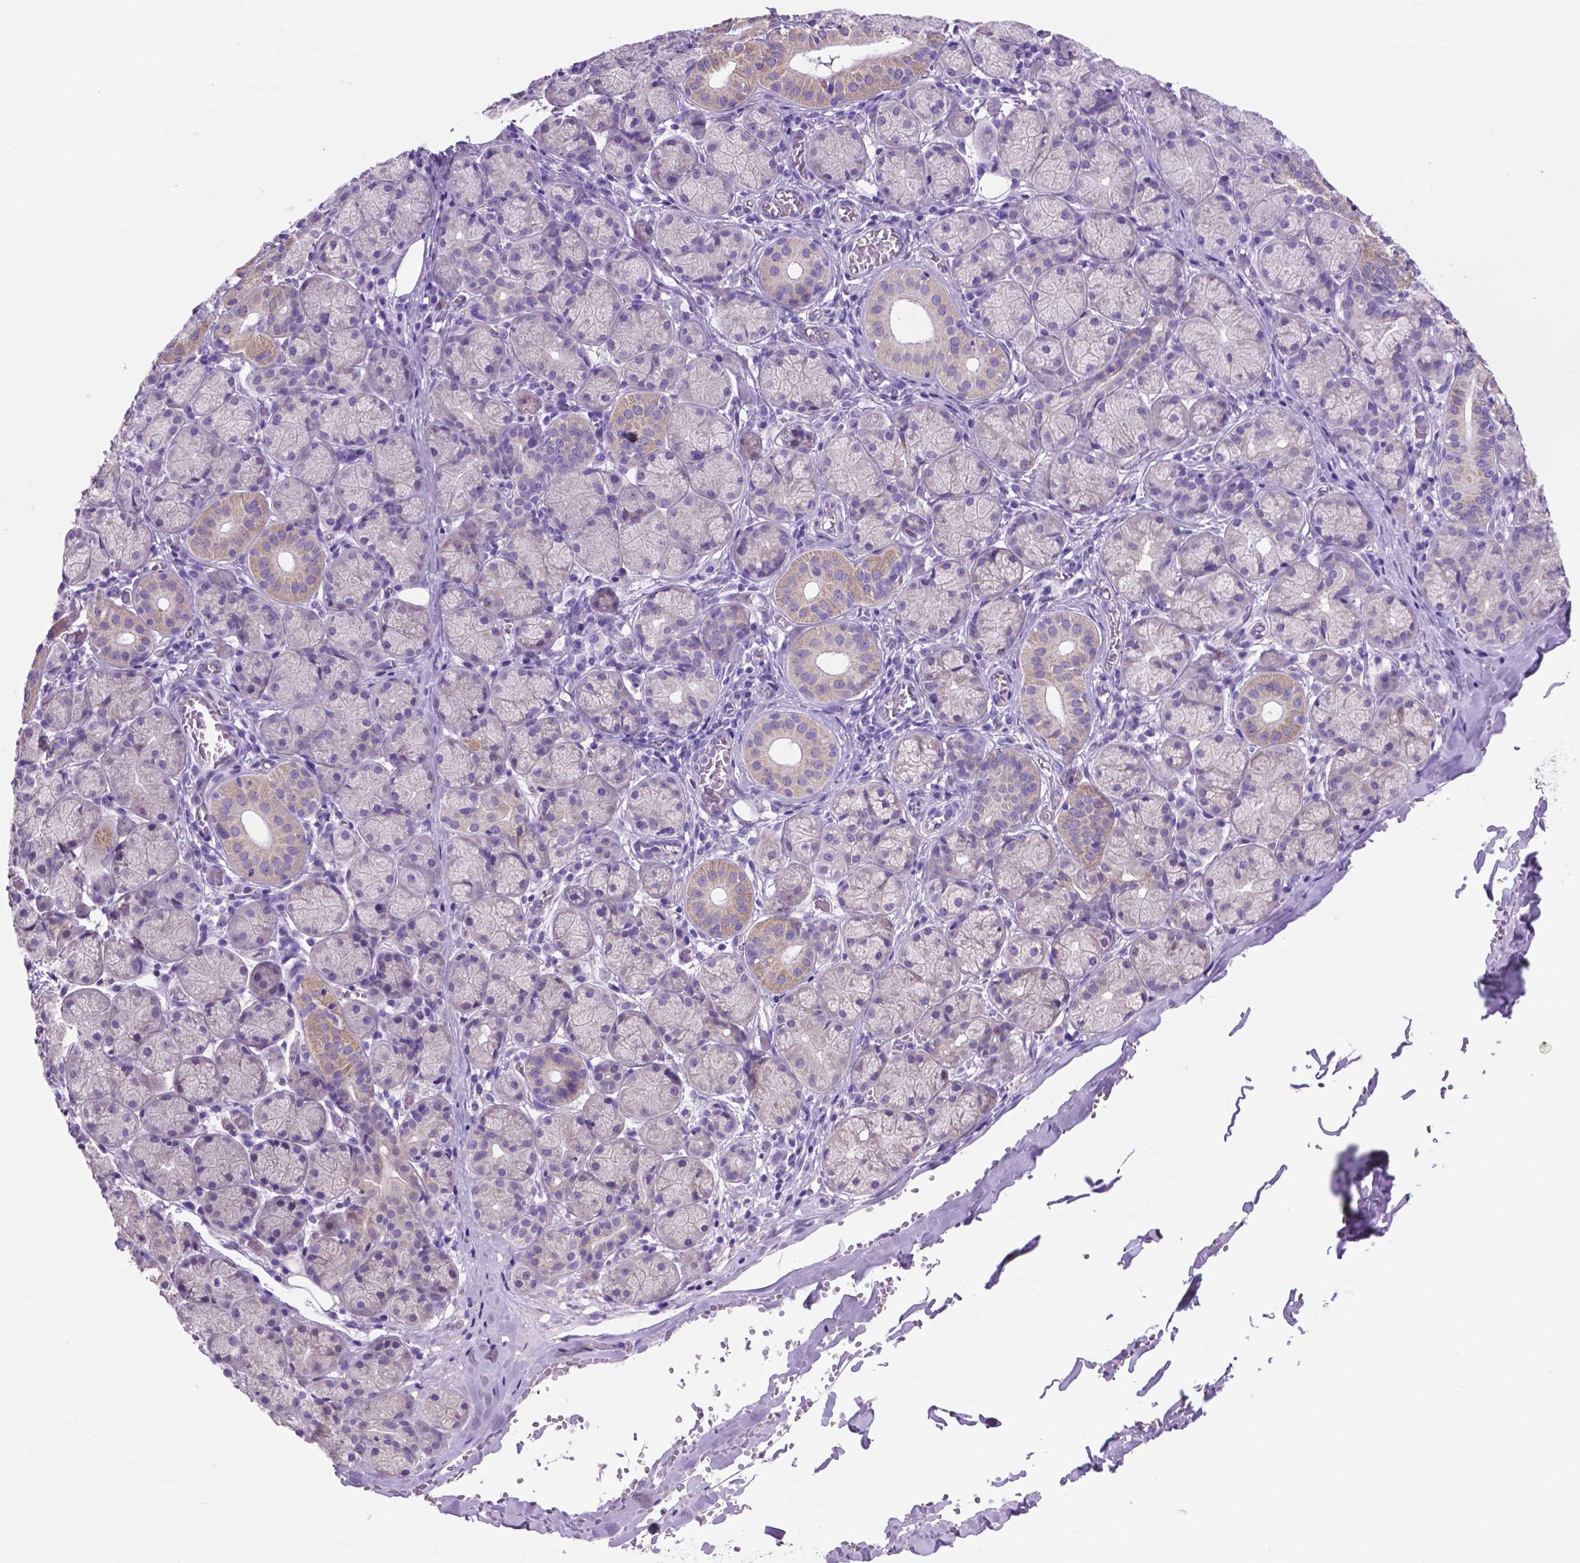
{"staining": {"intensity": "moderate", "quantity": "<25%", "location": "cytoplasmic/membranous"}, "tissue": "salivary gland", "cell_type": "Glandular cells", "image_type": "normal", "snomed": [{"axis": "morphology", "description": "Normal tissue, NOS"}, {"axis": "topography", "description": "Salivary gland"}, {"axis": "topography", "description": "Peripheral nerve tissue"}], "caption": "Brown immunohistochemical staining in benign salivary gland displays moderate cytoplasmic/membranous expression in about <25% of glandular cells.", "gene": "TMEM121B", "patient": {"sex": "female", "age": 24}}